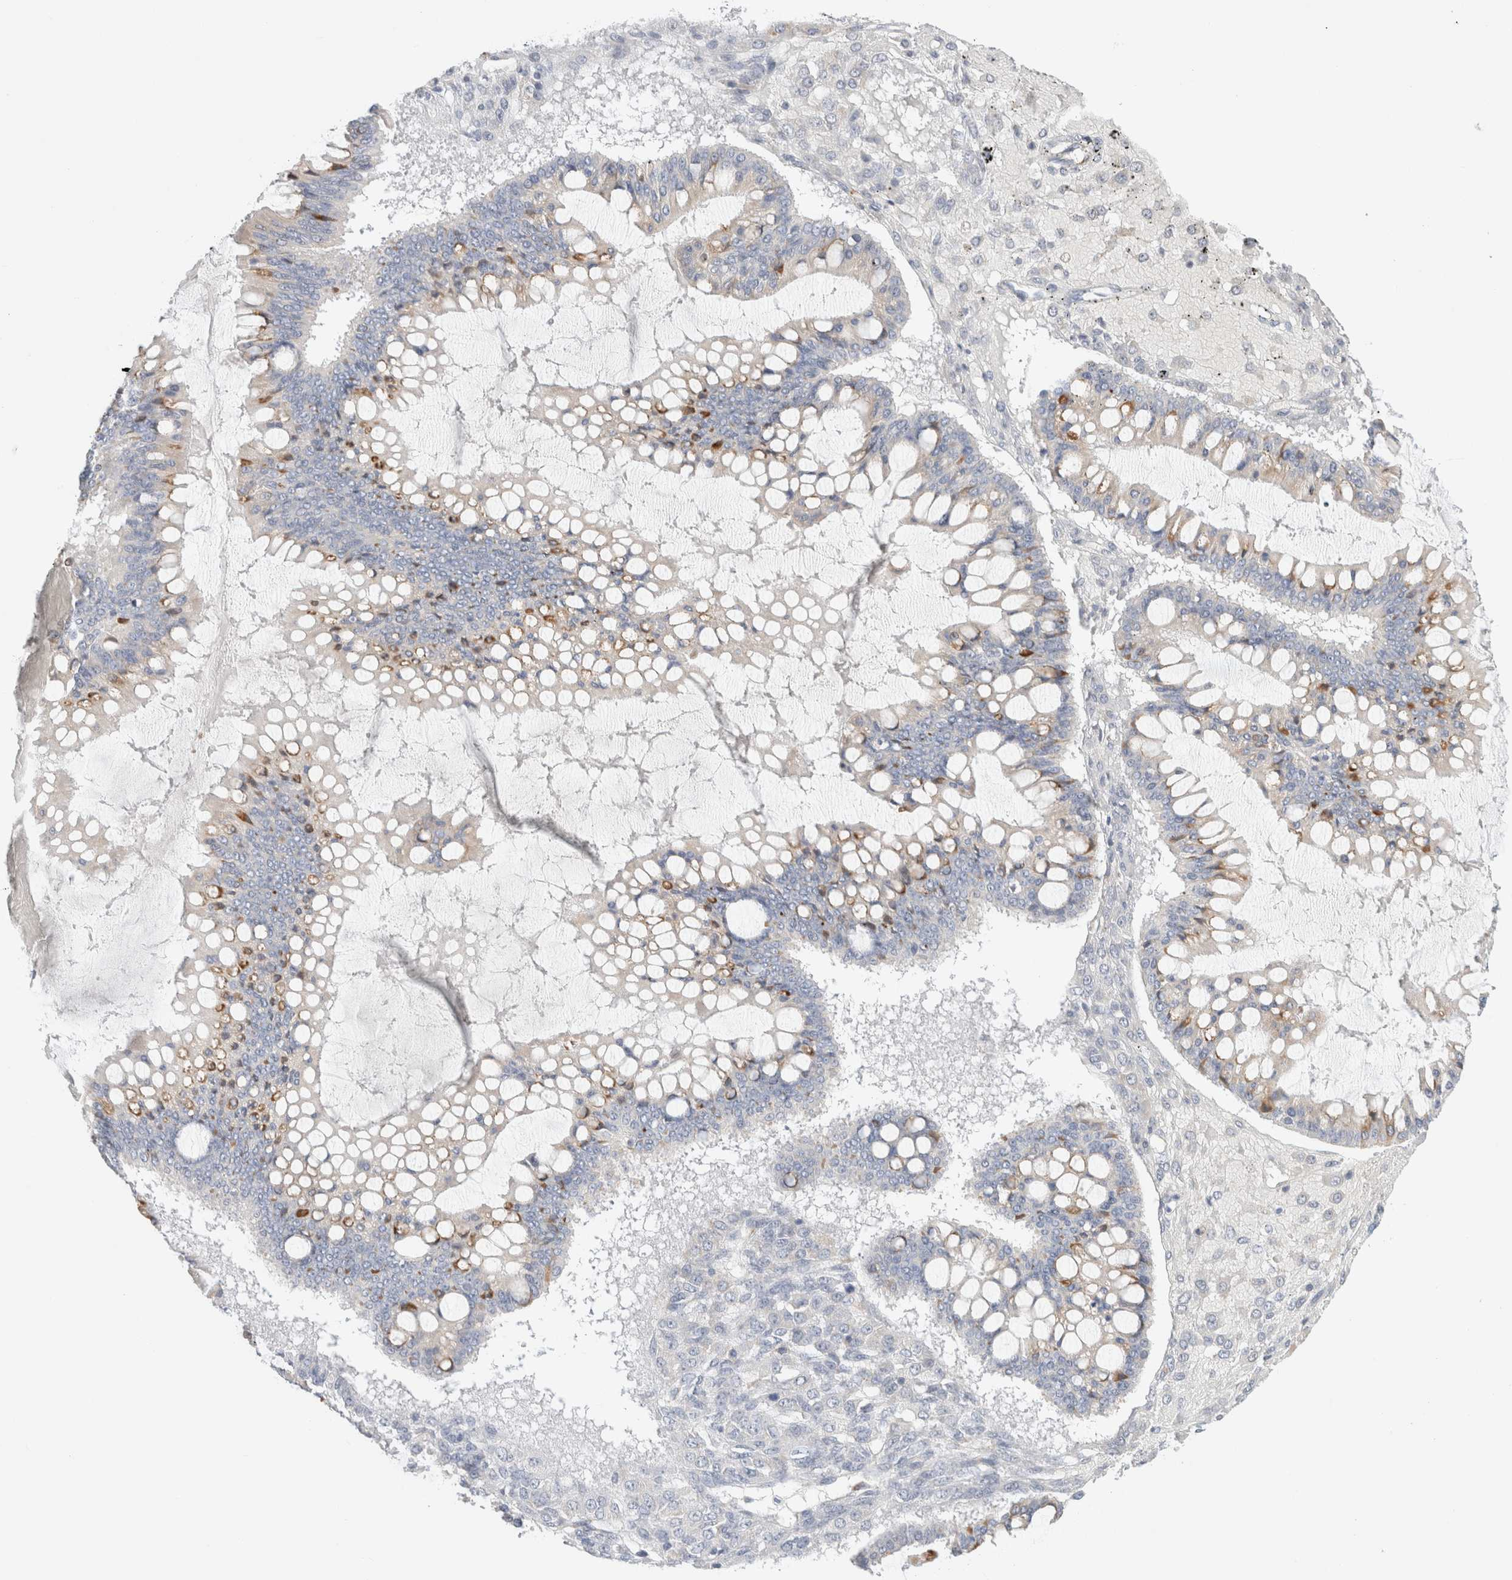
{"staining": {"intensity": "moderate", "quantity": "<25%", "location": "cytoplasmic/membranous"}, "tissue": "ovarian cancer", "cell_type": "Tumor cells", "image_type": "cancer", "snomed": [{"axis": "morphology", "description": "Cystadenocarcinoma, mucinous, NOS"}, {"axis": "topography", "description": "Ovary"}], "caption": "High-power microscopy captured an immunohistochemistry (IHC) image of ovarian cancer (mucinous cystadenocarcinoma), revealing moderate cytoplasmic/membranous staining in approximately <25% of tumor cells.", "gene": "CSK", "patient": {"sex": "female", "age": 73}}